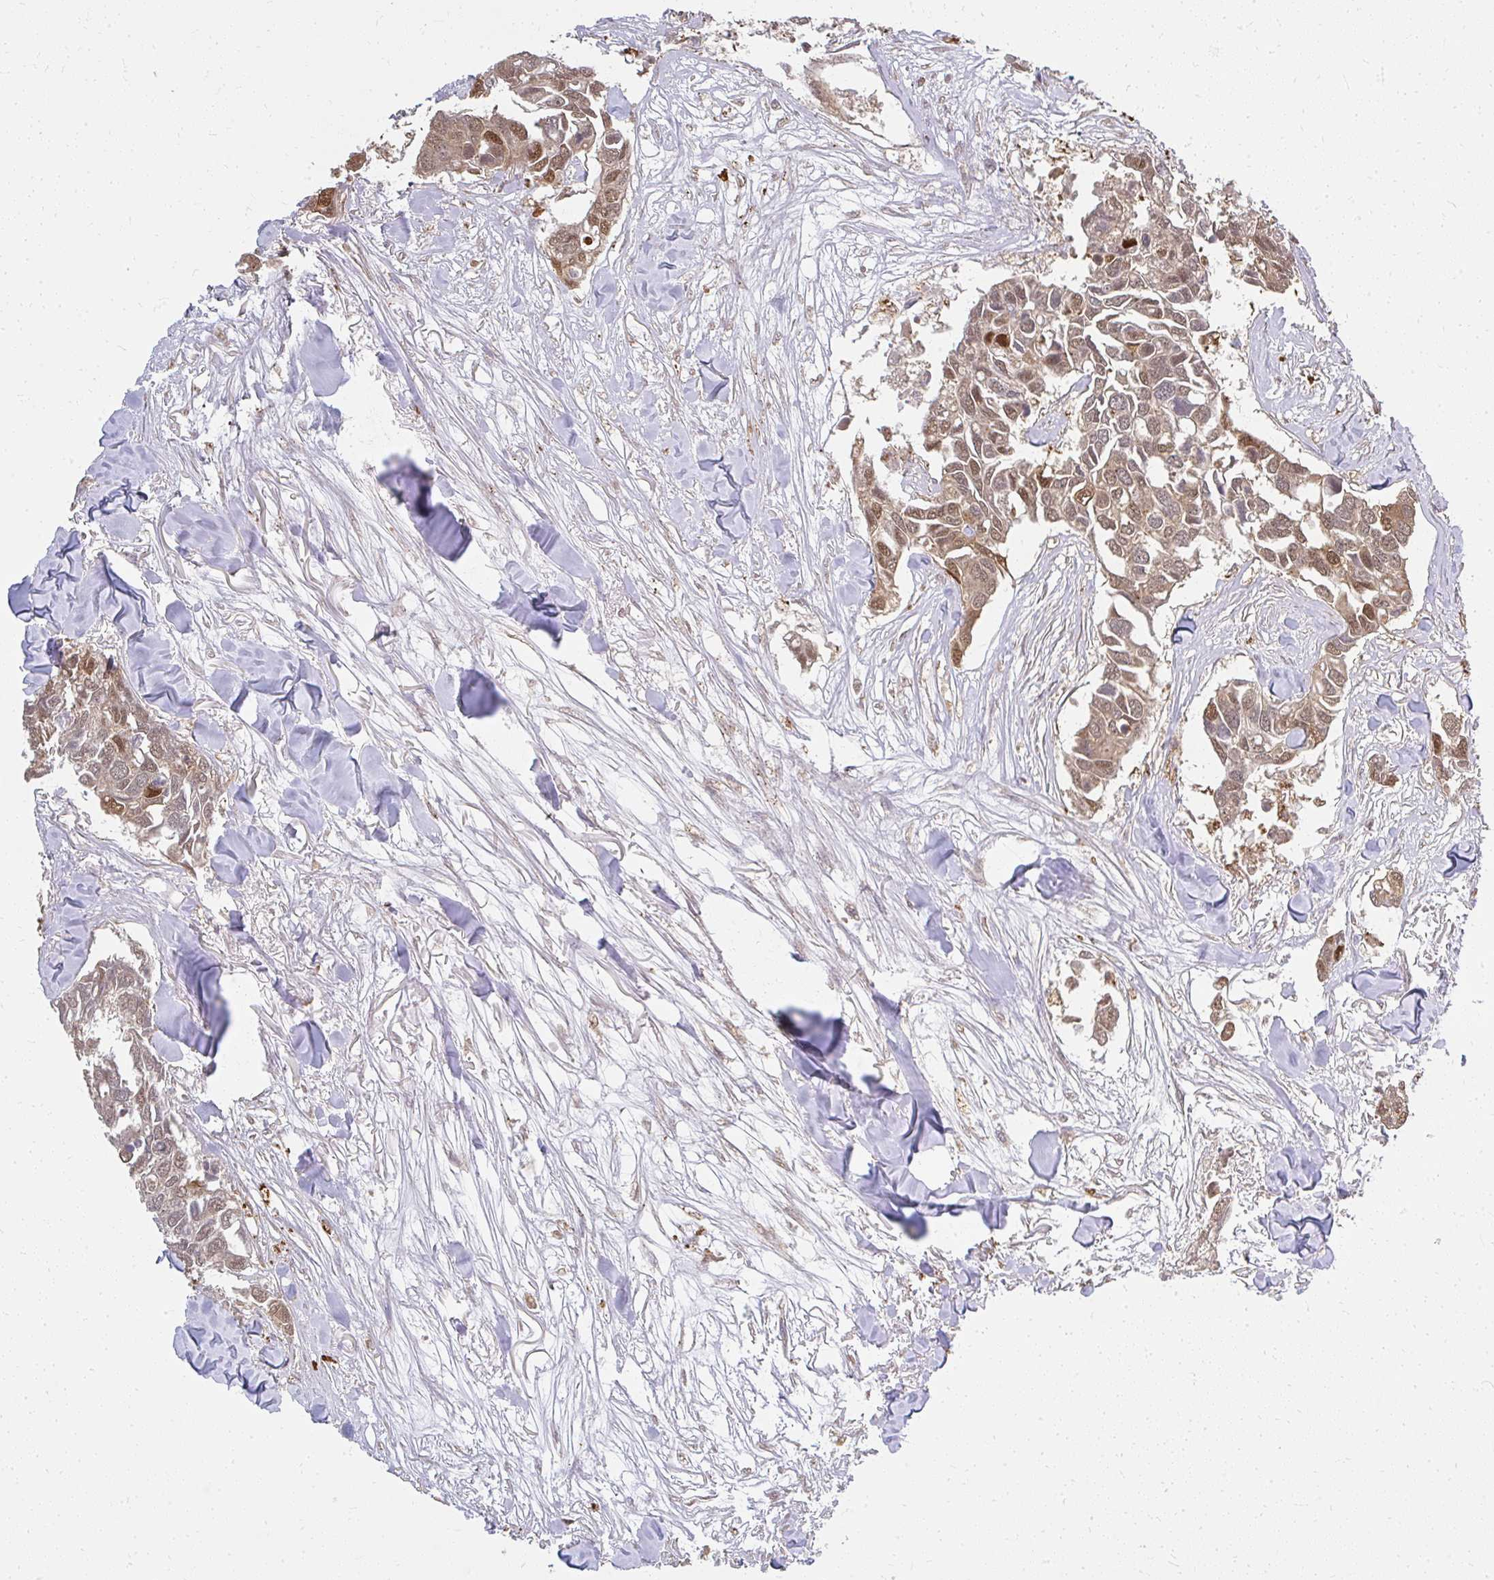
{"staining": {"intensity": "moderate", "quantity": "25%-75%", "location": "nuclear"}, "tissue": "breast cancer", "cell_type": "Tumor cells", "image_type": "cancer", "snomed": [{"axis": "morphology", "description": "Duct carcinoma"}, {"axis": "topography", "description": "Breast"}], "caption": "A brown stain labels moderate nuclear expression of a protein in breast invasive ductal carcinoma tumor cells.", "gene": "LARS2", "patient": {"sex": "female", "age": 83}}